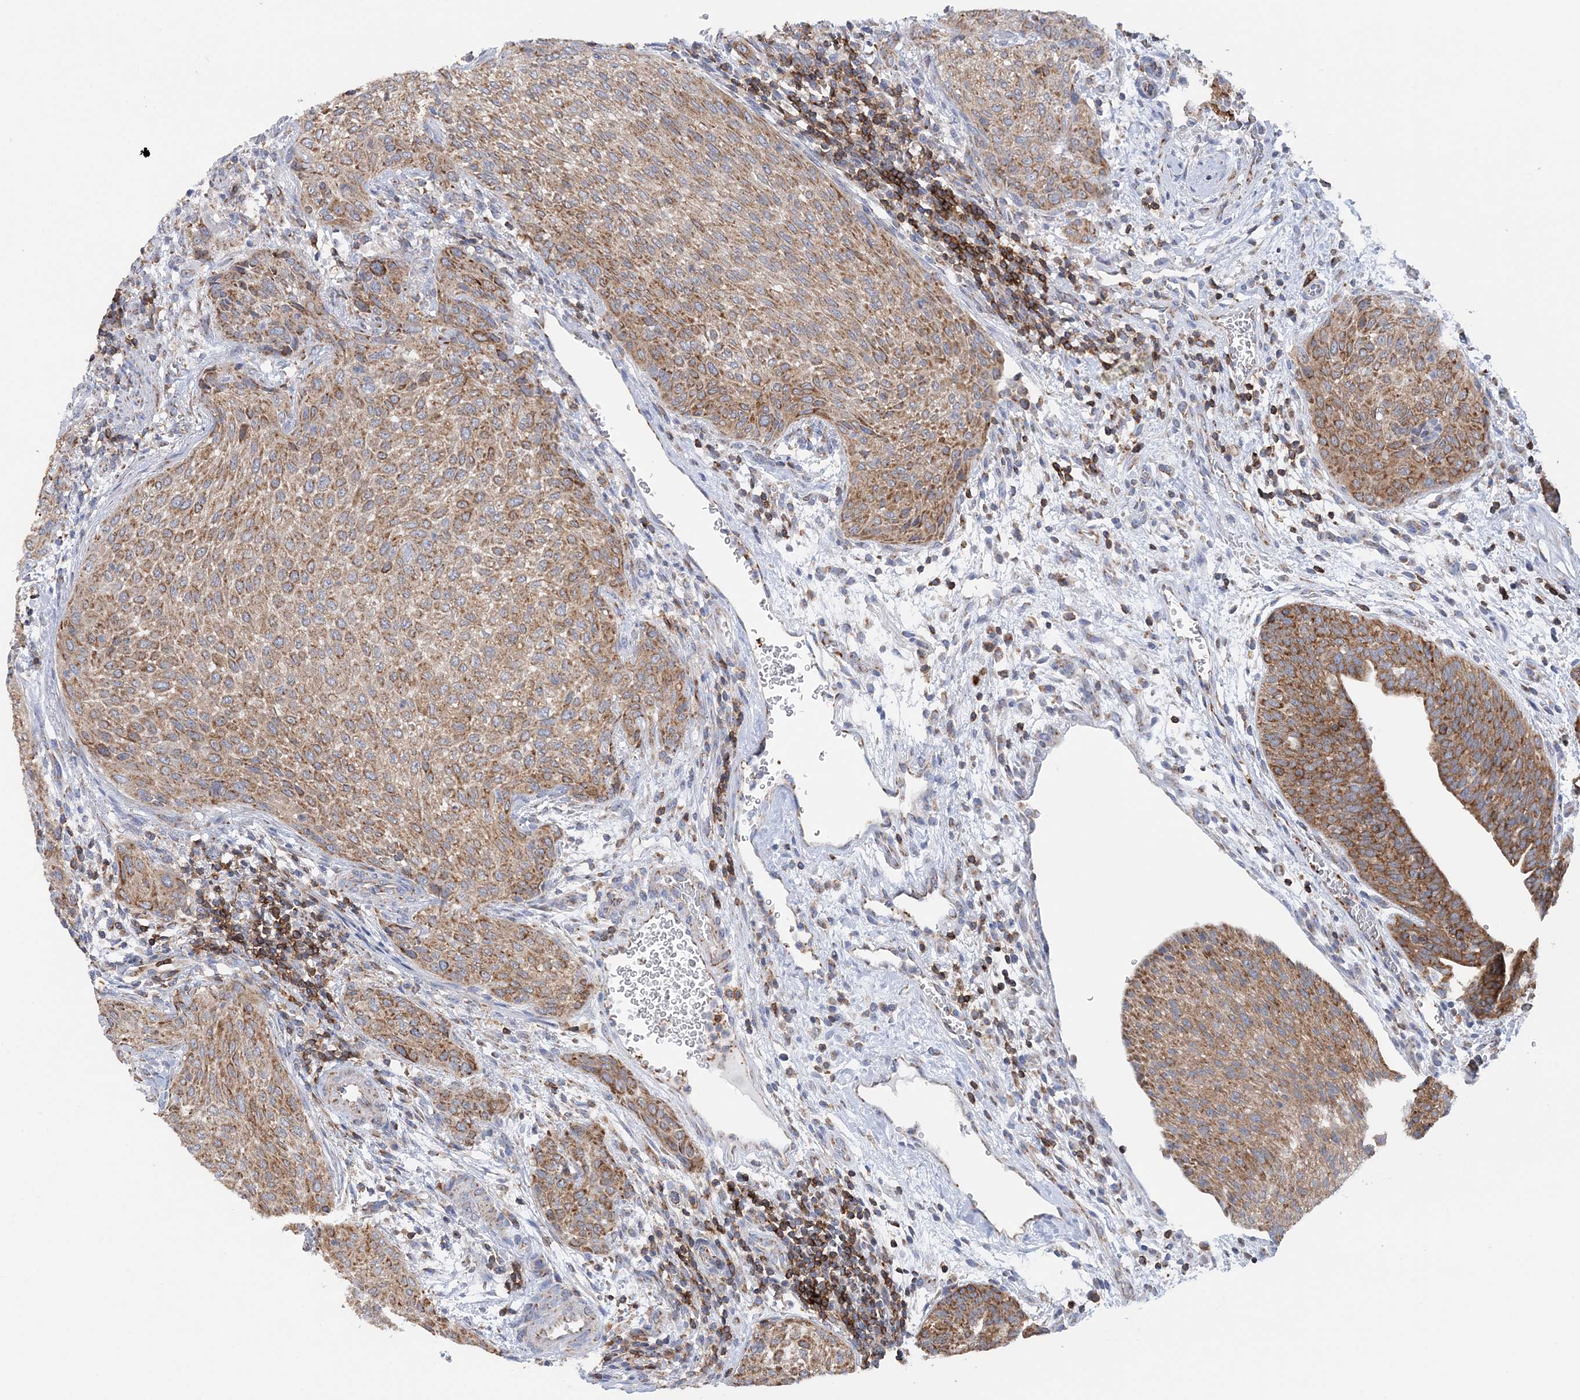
{"staining": {"intensity": "moderate", "quantity": ">75%", "location": "cytoplasmic/membranous"}, "tissue": "urothelial cancer", "cell_type": "Tumor cells", "image_type": "cancer", "snomed": [{"axis": "morphology", "description": "Urothelial carcinoma, High grade"}, {"axis": "topography", "description": "Urinary bladder"}], "caption": "Tumor cells demonstrate medium levels of moderate cytoplasmic/membranous expression in approximately >75% of cells in human urothelial cancer.", "gene": "TTC32", "patient": {"sex": "male", "age": 35}}